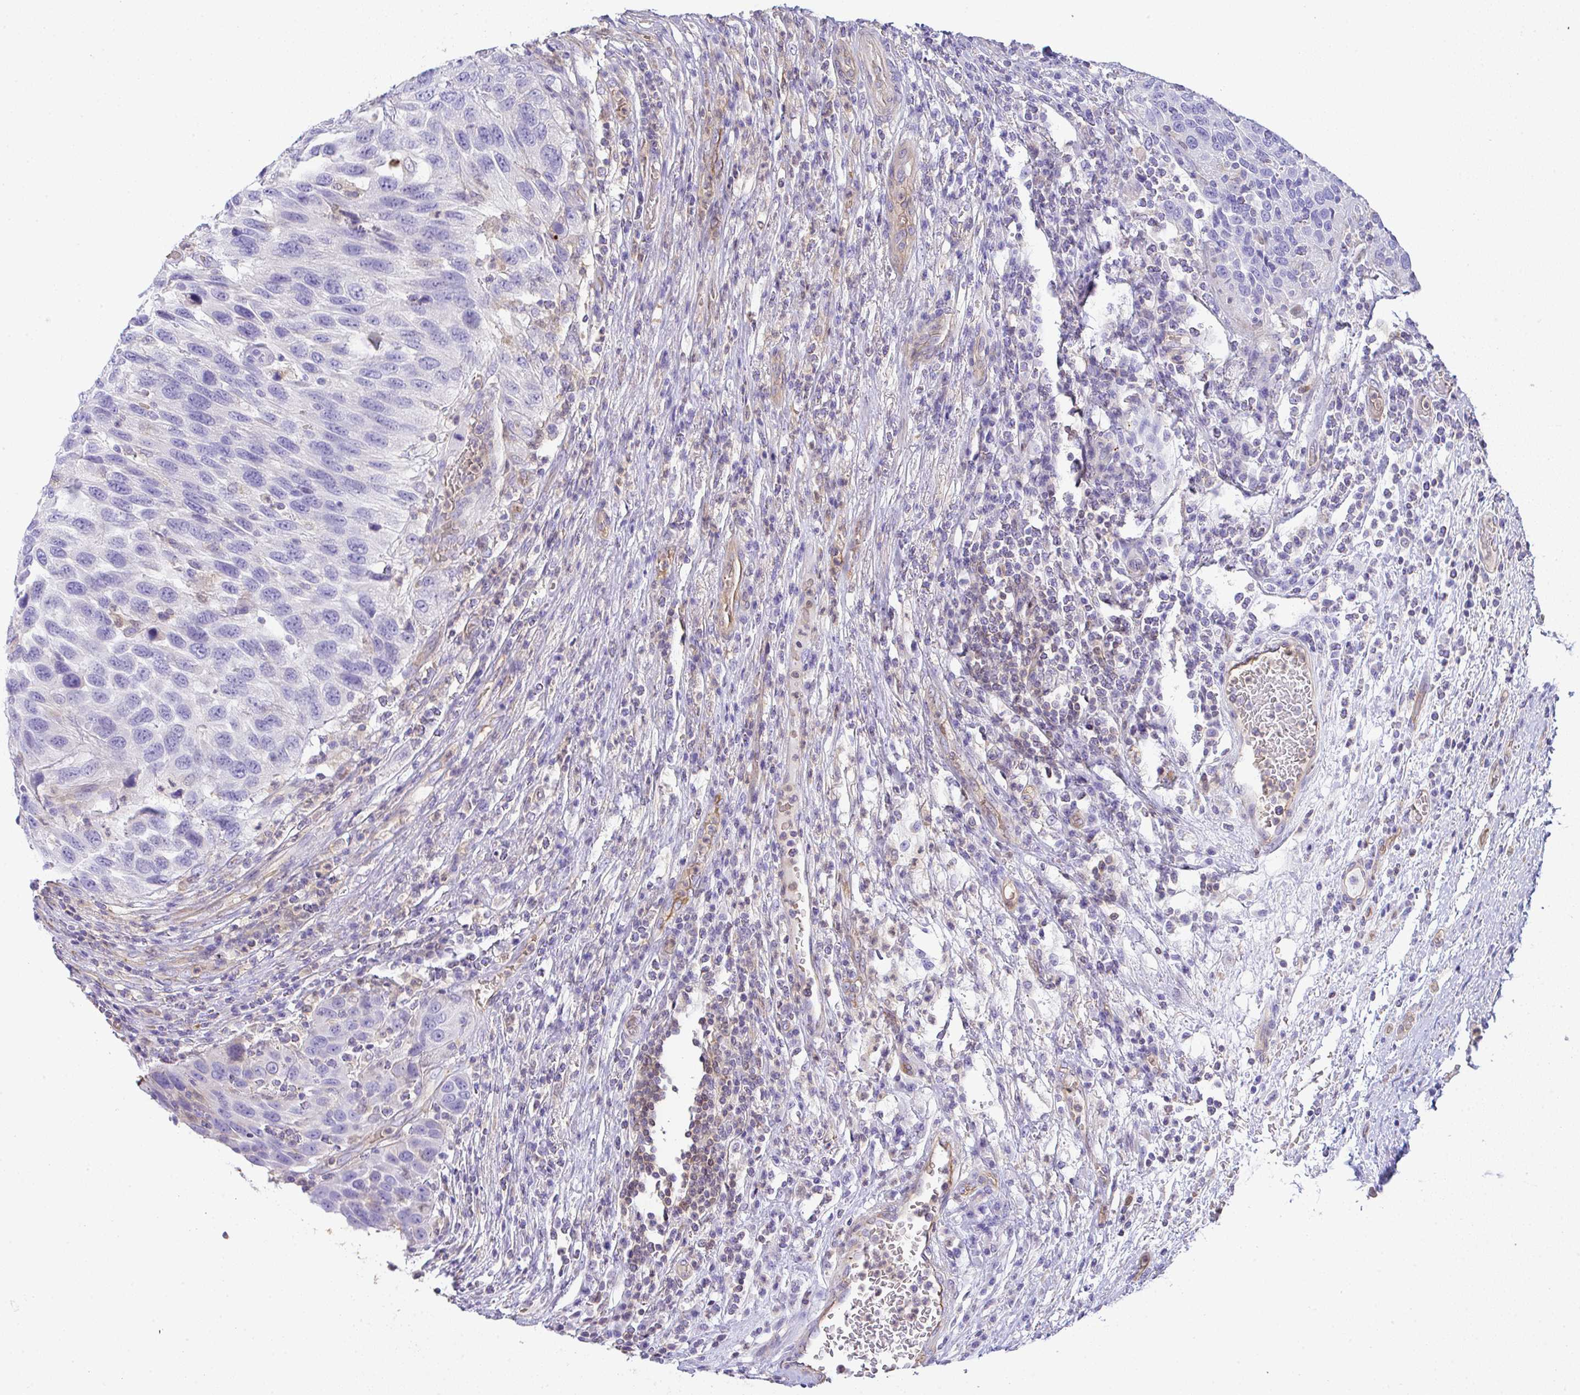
{"staining": {"intensity": "negative", "quantity": "none", "location": "none"}, "tissue": "urothelial cancer", "cell_type": "Tumor cells", "image_type": "cancer", "snomed": [{"axis": "morphology", "description": "Urothelial carcinoma, High grade"}, {"axis": "topography", "description": "Urinary bladder"}], "caption": "Immunohistochemistry (IHC) histopathology image of neoplastic tissue: urothelial carcinoma (high-grade) stained with DAB (3,3'-diaminobenzidine) displays no significant protein staining in tumor cells. The staining is performed using DAB (3,3'-diaminobenzidine) brown chromogen with nuclei counter-stained in using hematoxylin.", "gene": "TNFAIP8", "patient": {"sex": "female", "age": 70}}